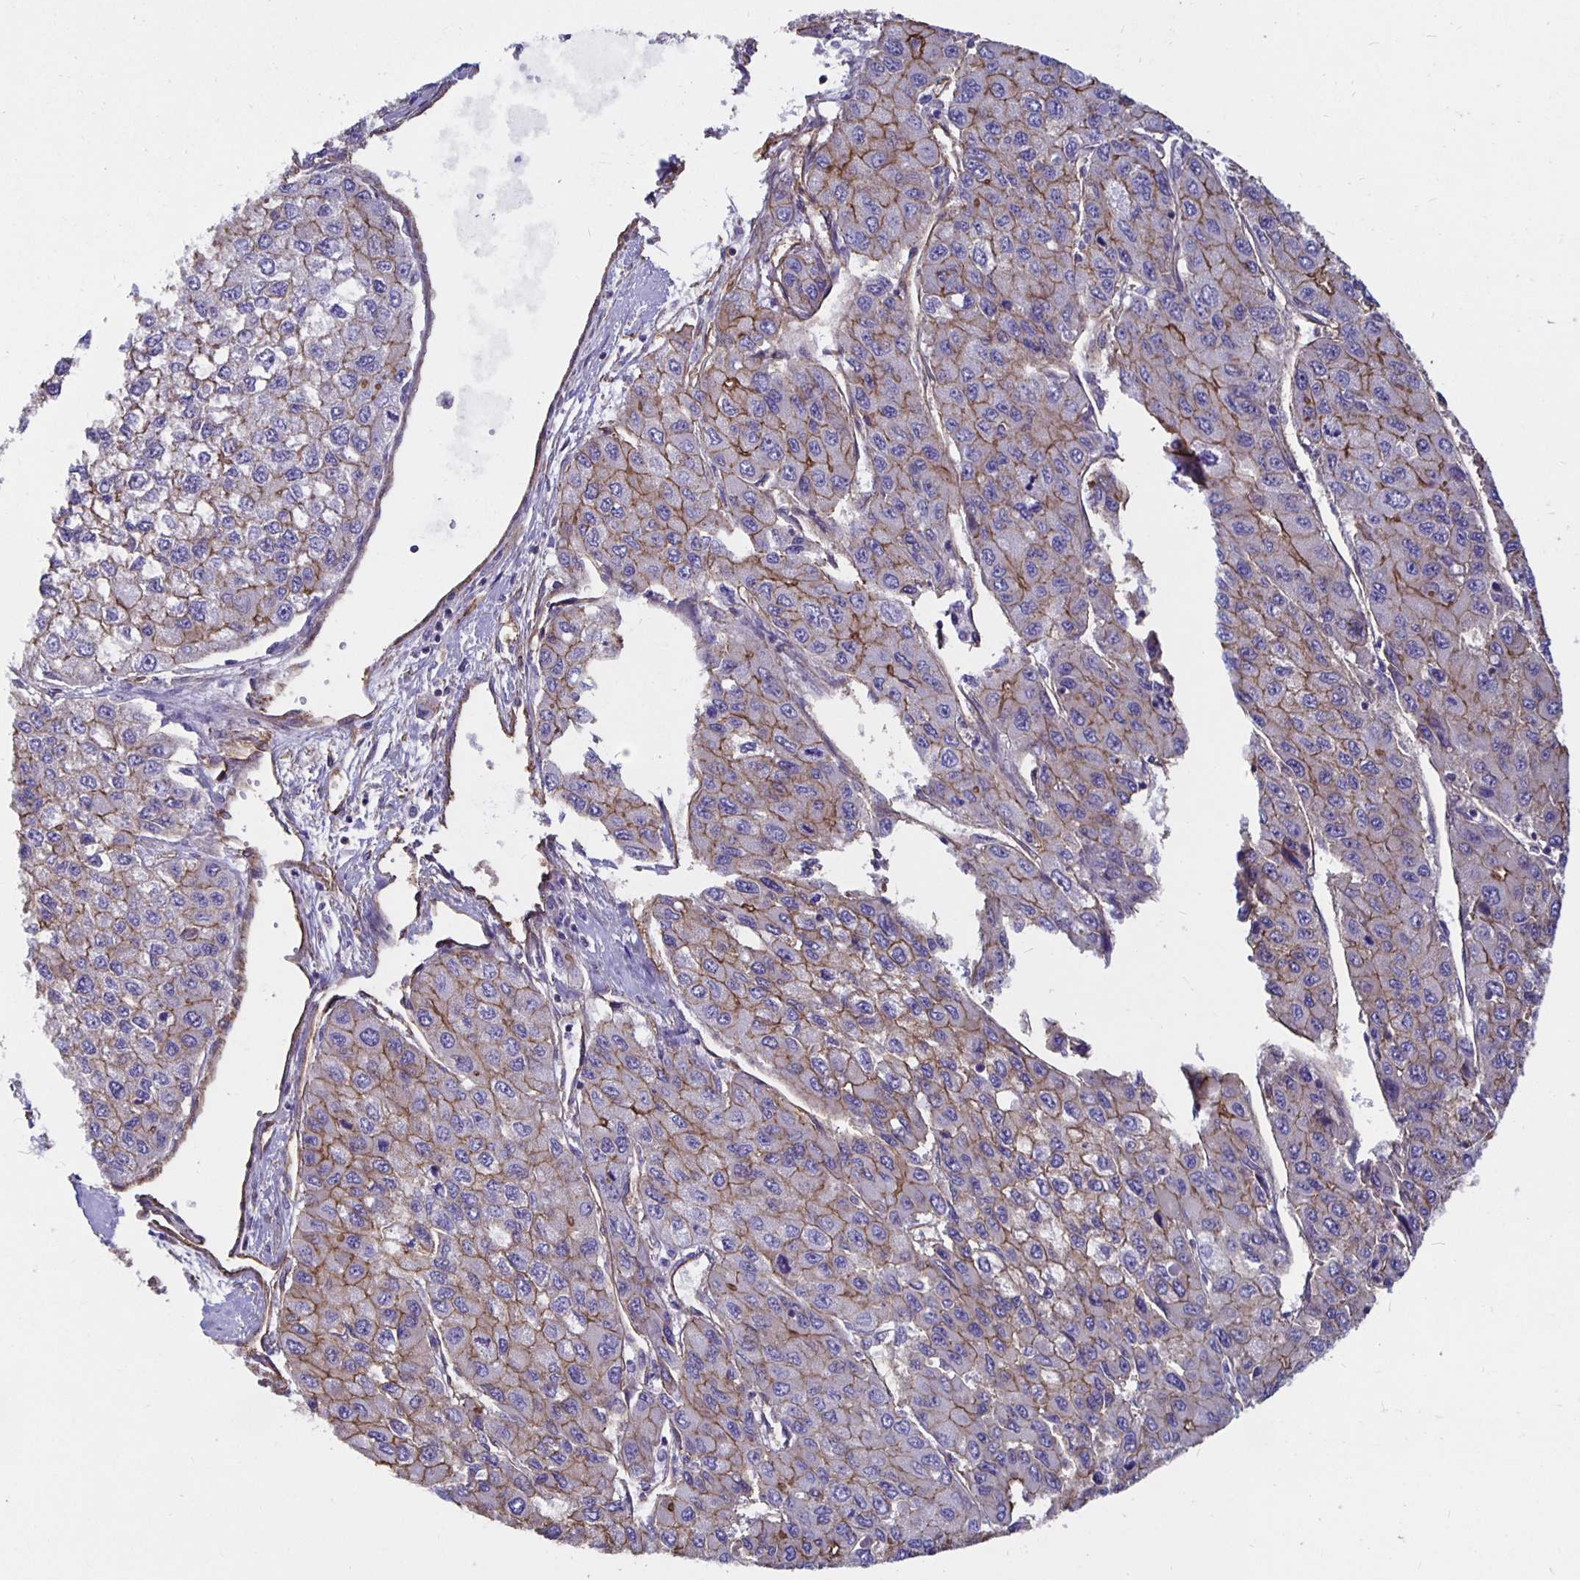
{"staining": {"intensity": "moderate", "quantity": "<25%", "location": "cytoplasmic/membranous"}, "tissue": "liver cancer", "cell_type": "Tumor cells", "image_type": "cancer", "snomed": [{"axis": "morphology", "description": "Carcinoma, Hepatocellular, NOS"}, {"axis": "topography", "description": "Liver"}], "caption": "Immunohistochemistry staining of liver cancer, which exhibits low levels of moderate cytoplasmic/membranous expression in about <25% of tumor cells indicating moderate cytoplasmic/membranous protein staining. The staining was performed using DAB (3,3'-diaminobenzidine) (brown) for protein detection and nuclei were counterstained in hematoxylin (blue).", "gene": "ARHGEF39", "patient": {"sex": "female", "age": 66}}